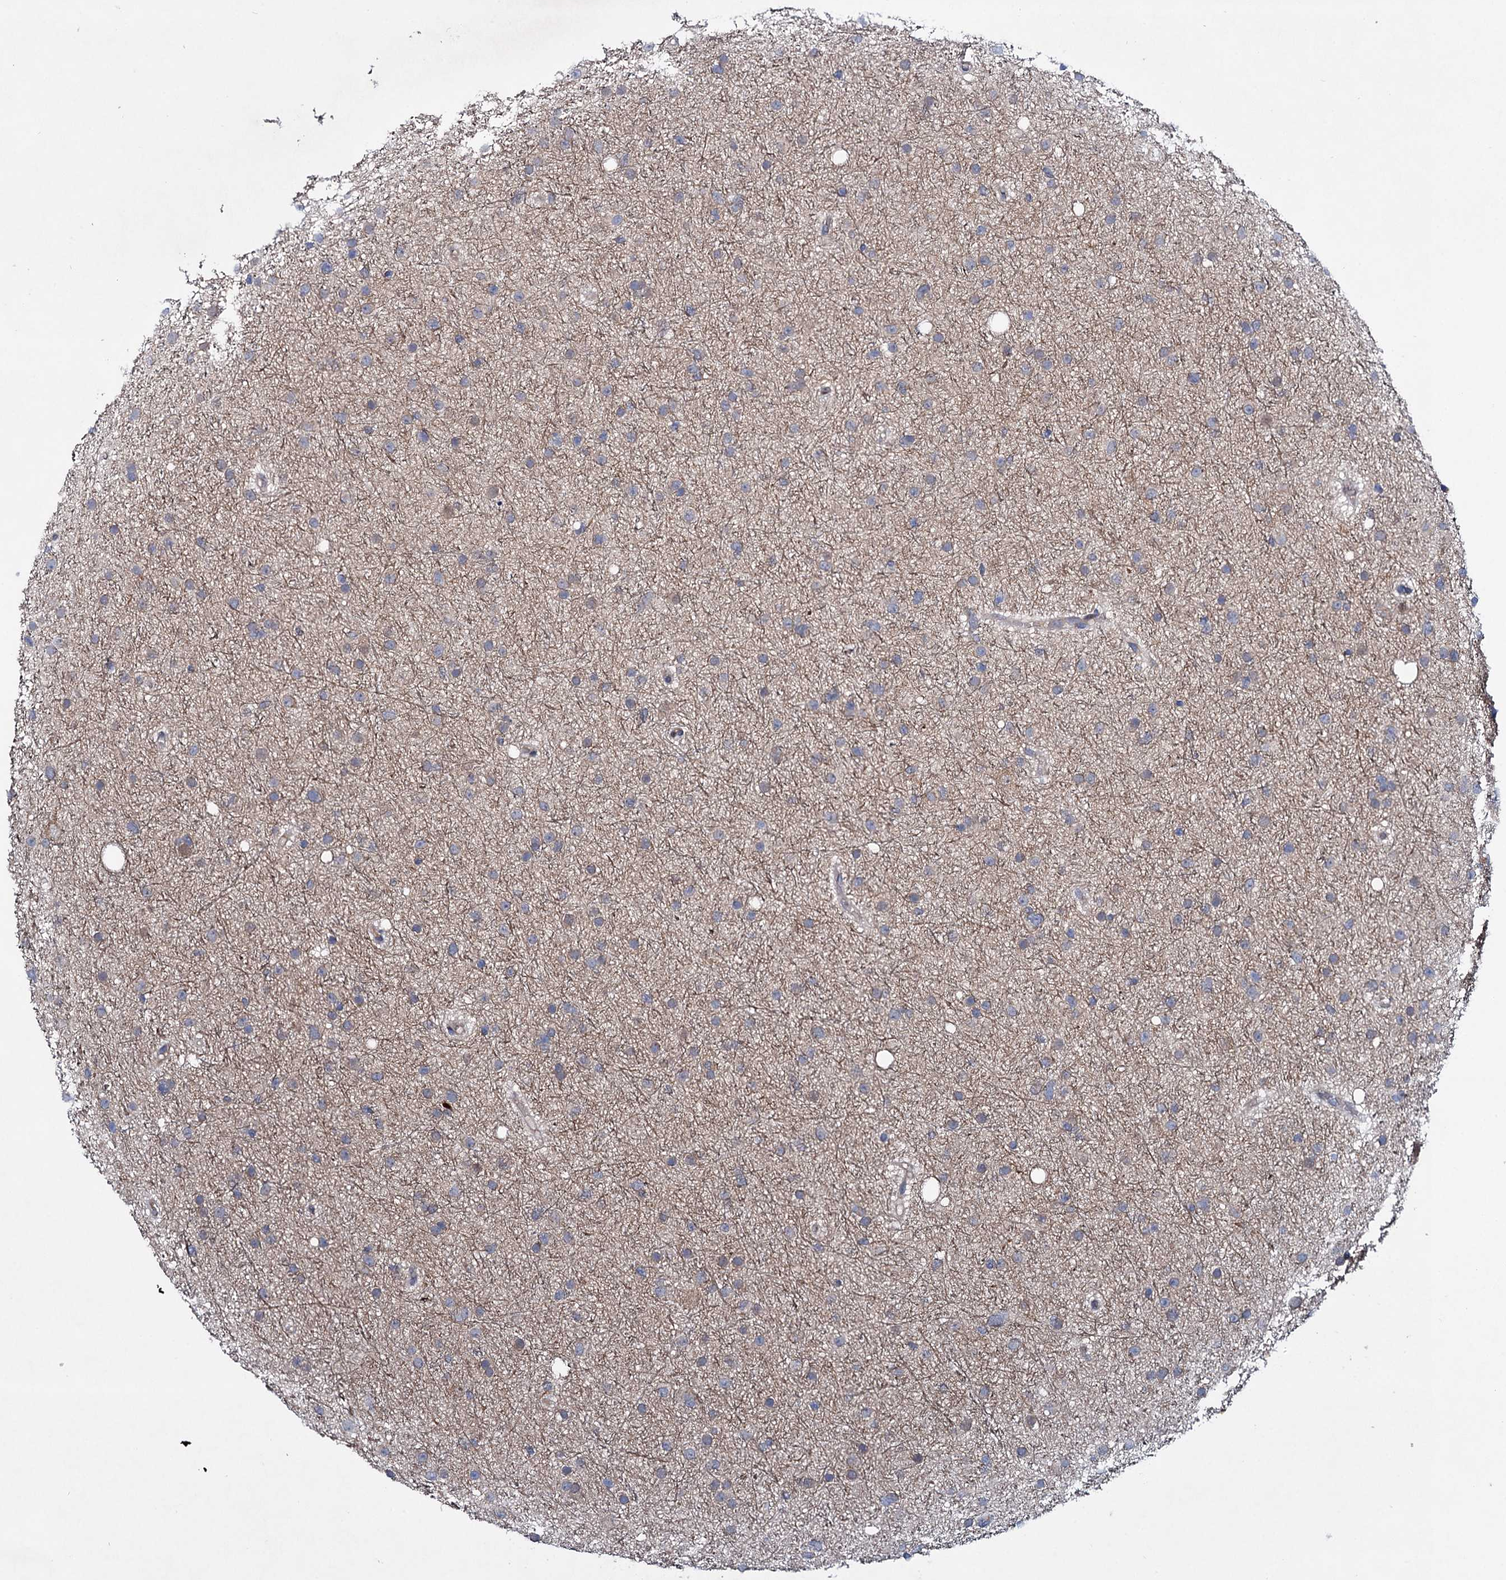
{"staining": {"intensity": "weak", "quantity": "<25%", "location": "cytoplasmic/membranous"}, "tissue": "glioma", "cell_type": "Tumor cells", "image_type": "cancer", "snomed": [{"axis": "morphology", "description": "Glioma, malignant, Low grade"}, {"axis": "topography", "description": "Cerebral cortex"}], "caption": "Immunohistochemistry (IHC) photomicrograph of glioma stained for a protein (brown), which demonstrates no positivity in tumor cells.", "gene": "EYA4", "patient": {"sex": "female", "age": 39}}